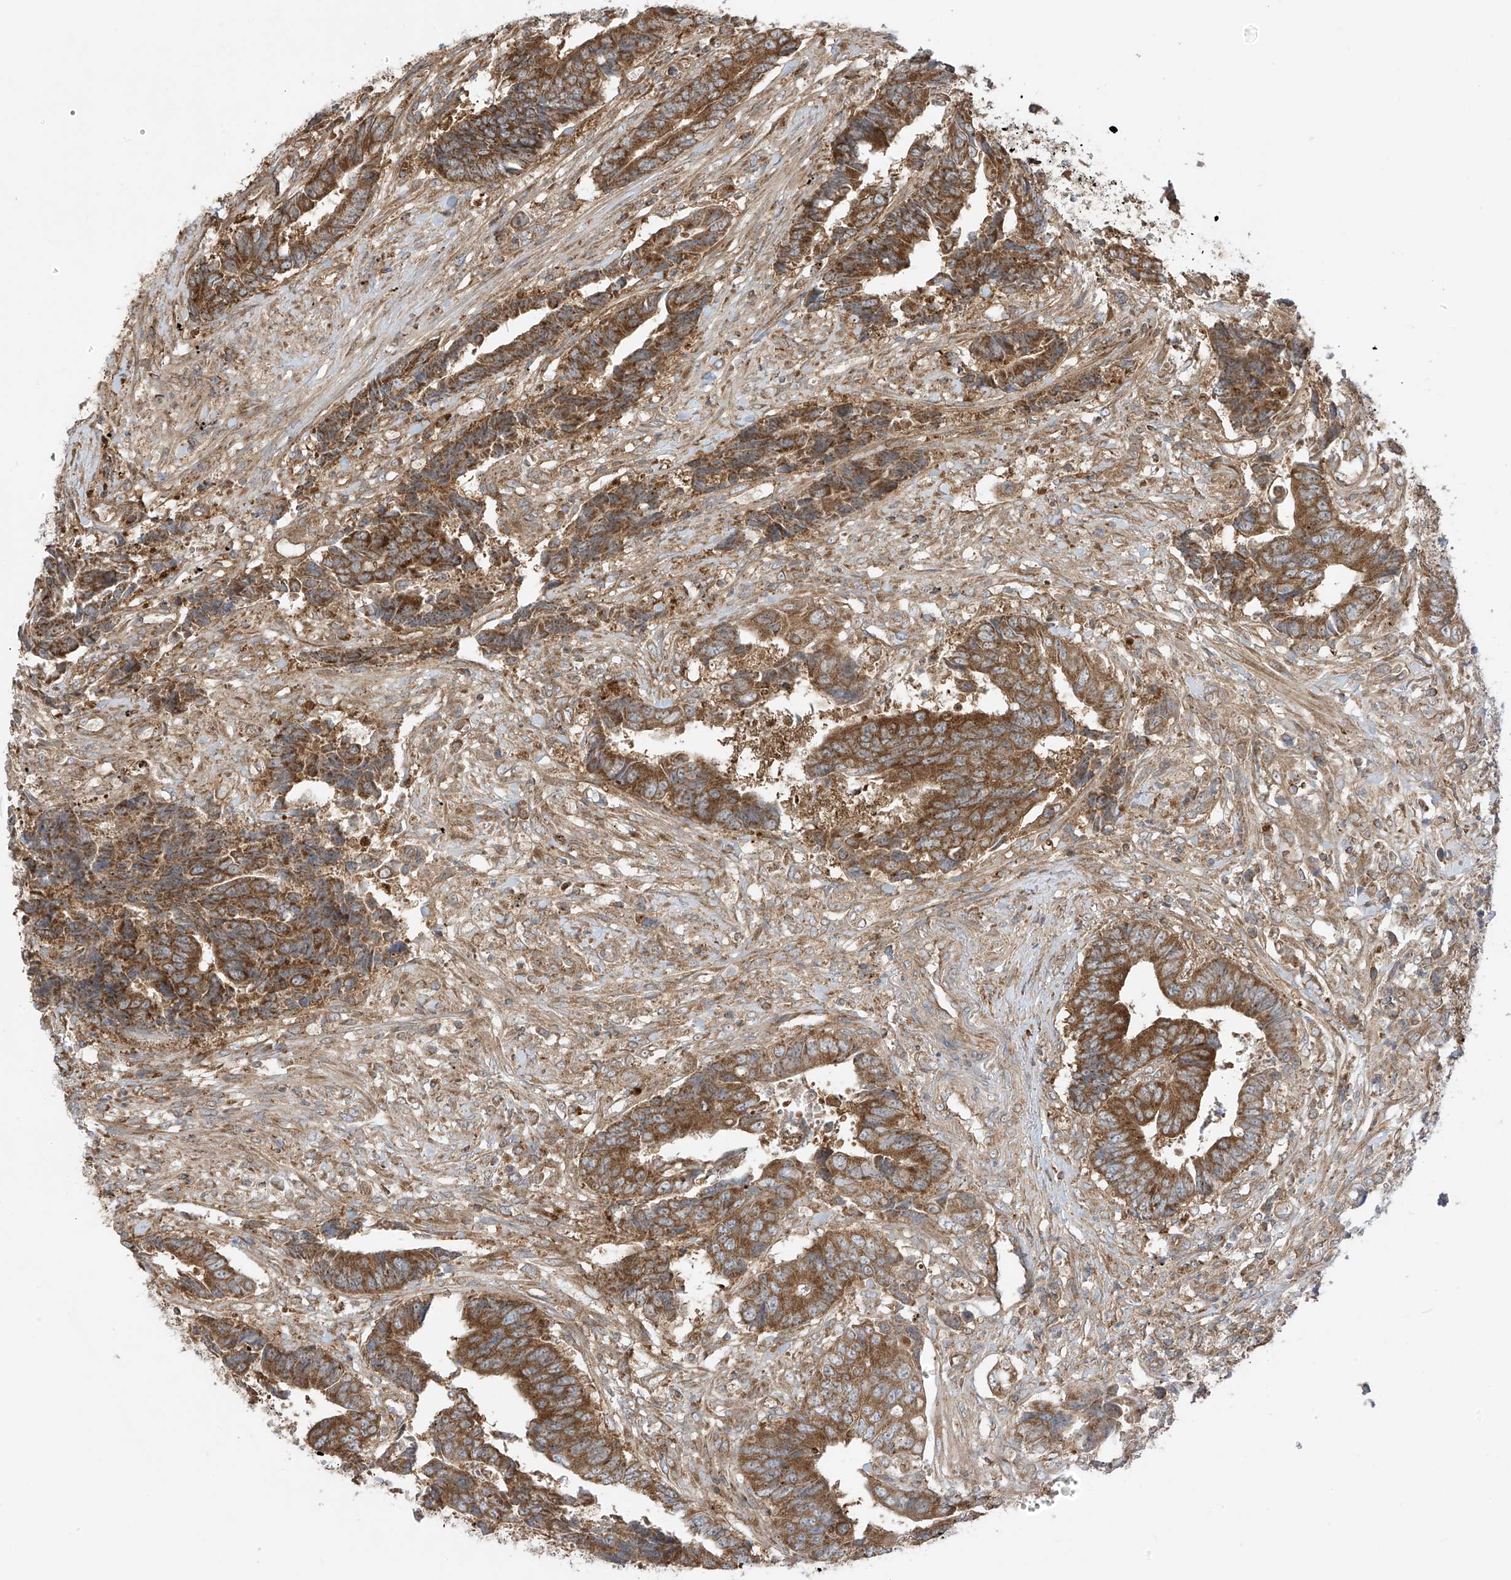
{"staining": {"intensity": "moderate", "quantity": ">75%", "location": "cytoplasmic/membranous"}, "tissue": "colorectal cancer", "cell_type": "Tumor cells", "image_type": "cancer", "snomed": [{"axis": "morphology", "description": "Adenocarcinoma, NOS"}, {"axis": "topography", "description": "Rectum"}], "caption": "Colorectal cancer stained with DAB (3,3'-diaminobenzidine) immunohistochemistry exhibits medium levels of moderate cytoplasmic/membranous expression in approximately >75% of tumor cells.", "gene": "REPS1", "patient": {"sex": "male", "age": 84}}